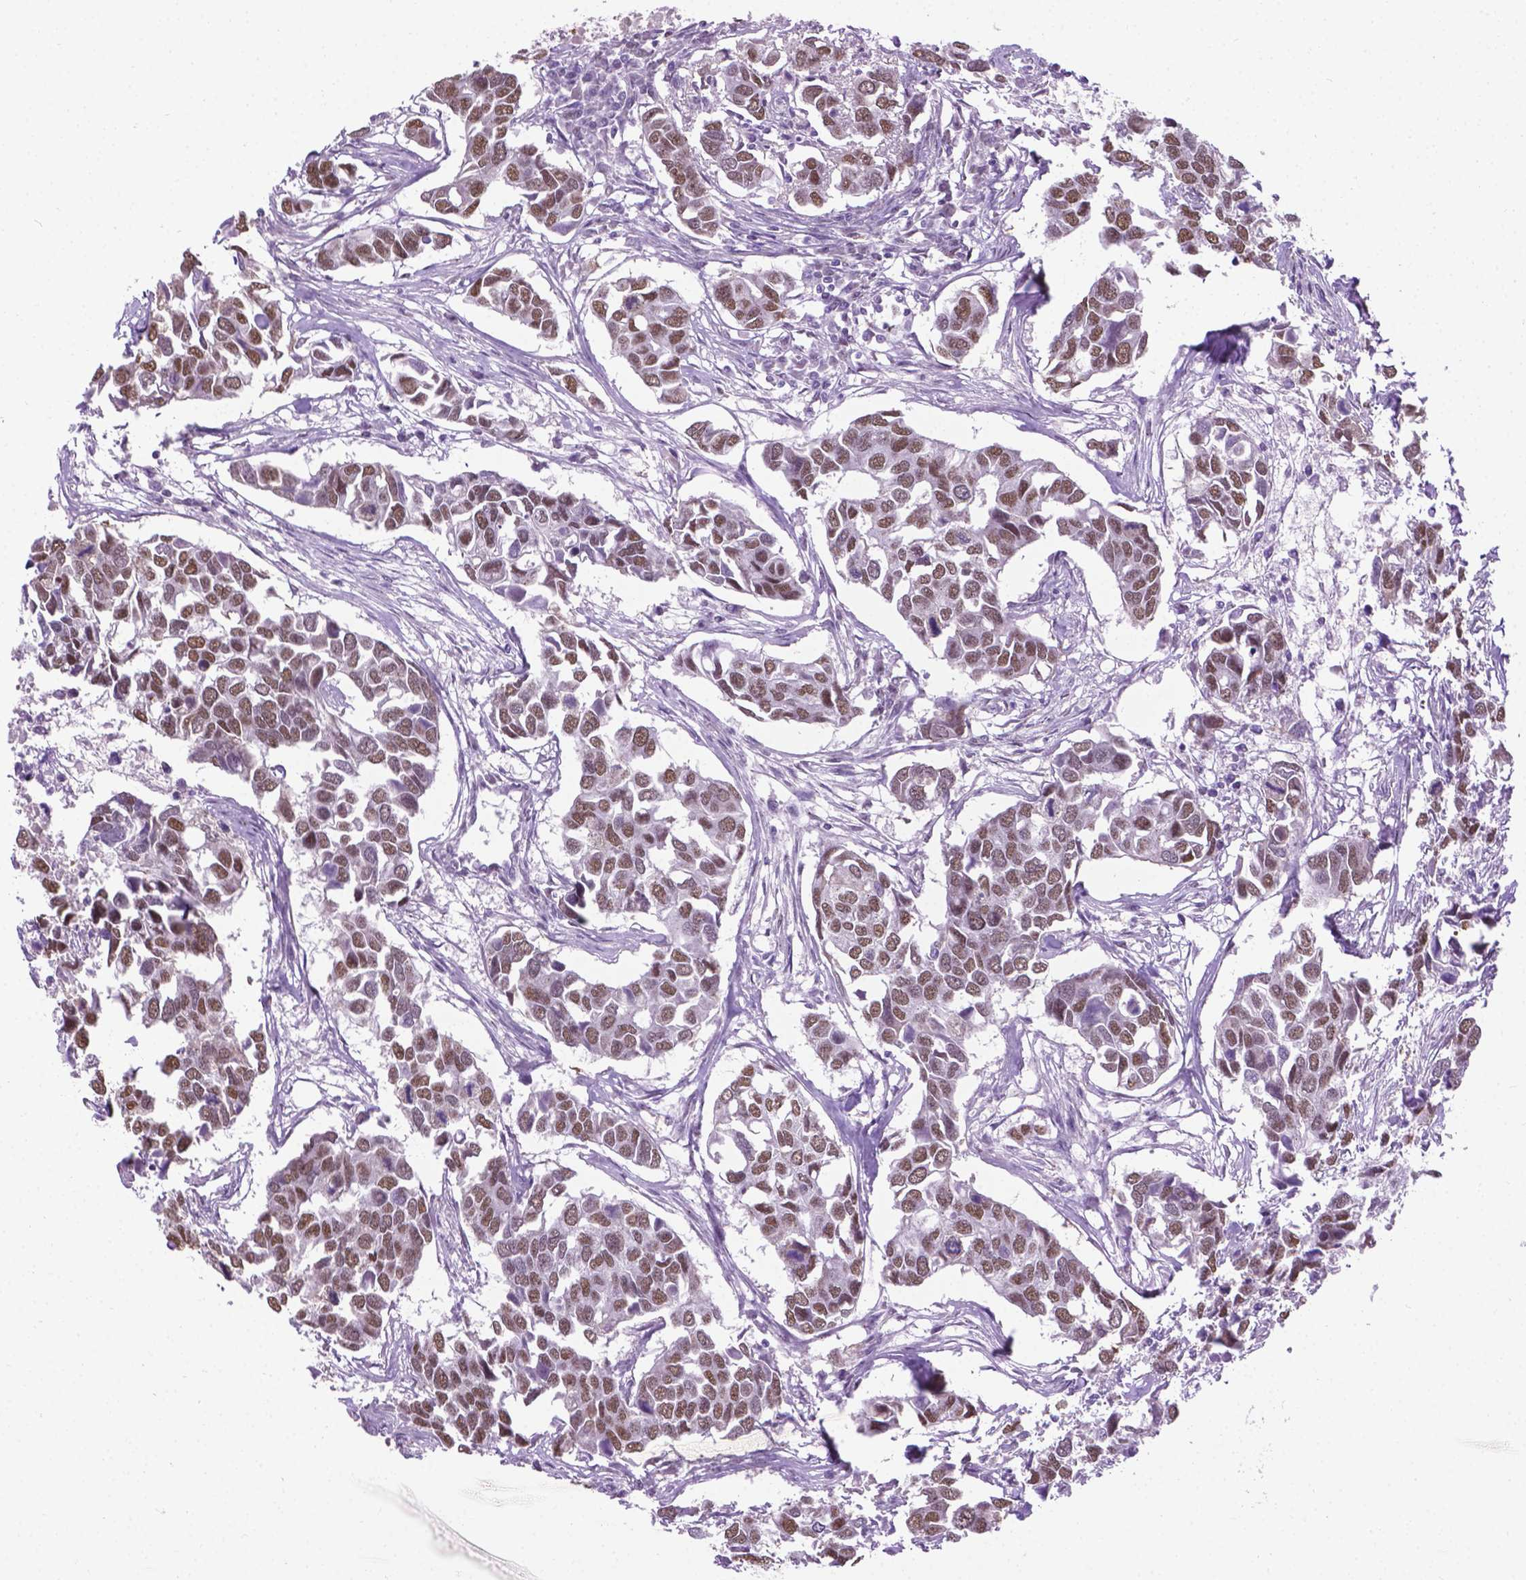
{"staining": {"intensity": "moderate", "quantity": ">75%", "location": "nuclear"}, "tissue": "breast cancer", "cell_type": "Tumor cells", "image_type": "cancer", "snomed": [{"axis": "morphology", "description": "Duct carcinoma"}, {"axis": "topography", "description": "Breast"}], "caption": "The micrograph demonstrates staining of invasive ductal carcinoma (breast), revealing moderate nuclear protein expression (brown color) within tumor cells. The staining was performed using DAB (3,3'-diaminobenzidine), with brown indicating positive protein expression. Nuclei are stained blue with hematoxylin.", "gene": "ABI2", "patient": {"sex": "female", "age": 83}}